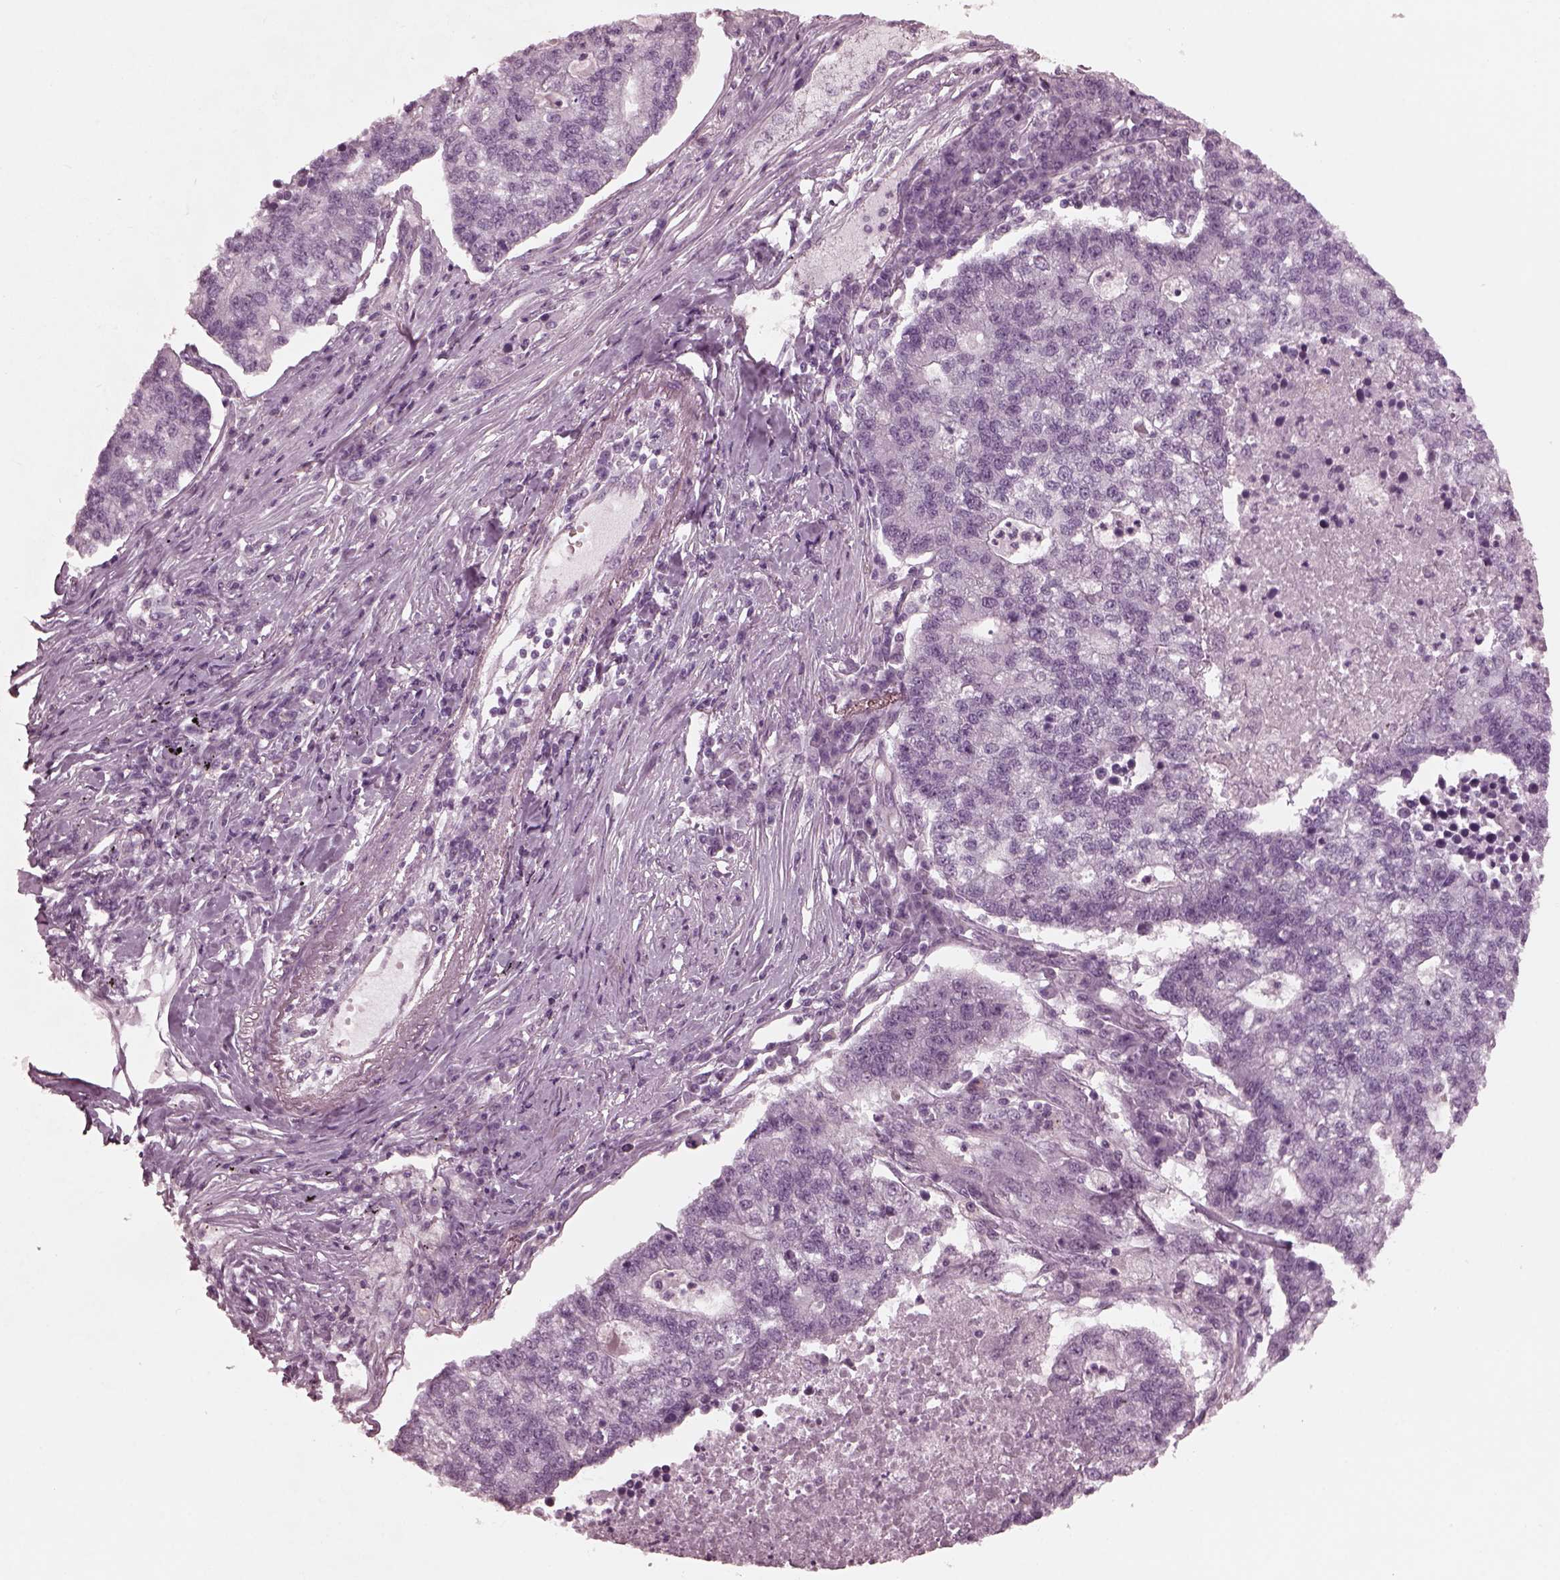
{"staining": {"intensity": "negative", "quantity": "none", "location": "none"}, "tissue": "lung cancer", "cell_type": "Tumor cells", "image_type": "cancer", "snomed": [{"axis": "morphology", "description": "Adenocarcinoma, NOS"}, {"axis": "topography", "description": "Lung"}], "caption": "Immunohistochemistry (IHC) photomicrograph of neoplastic tissue: human lung cancer (adenocarcinoma) stained with DAB shows no significant protein positivity in tumor cells.", "gene": "KIF6", "patient": {"sex": "male", "age": 57}}